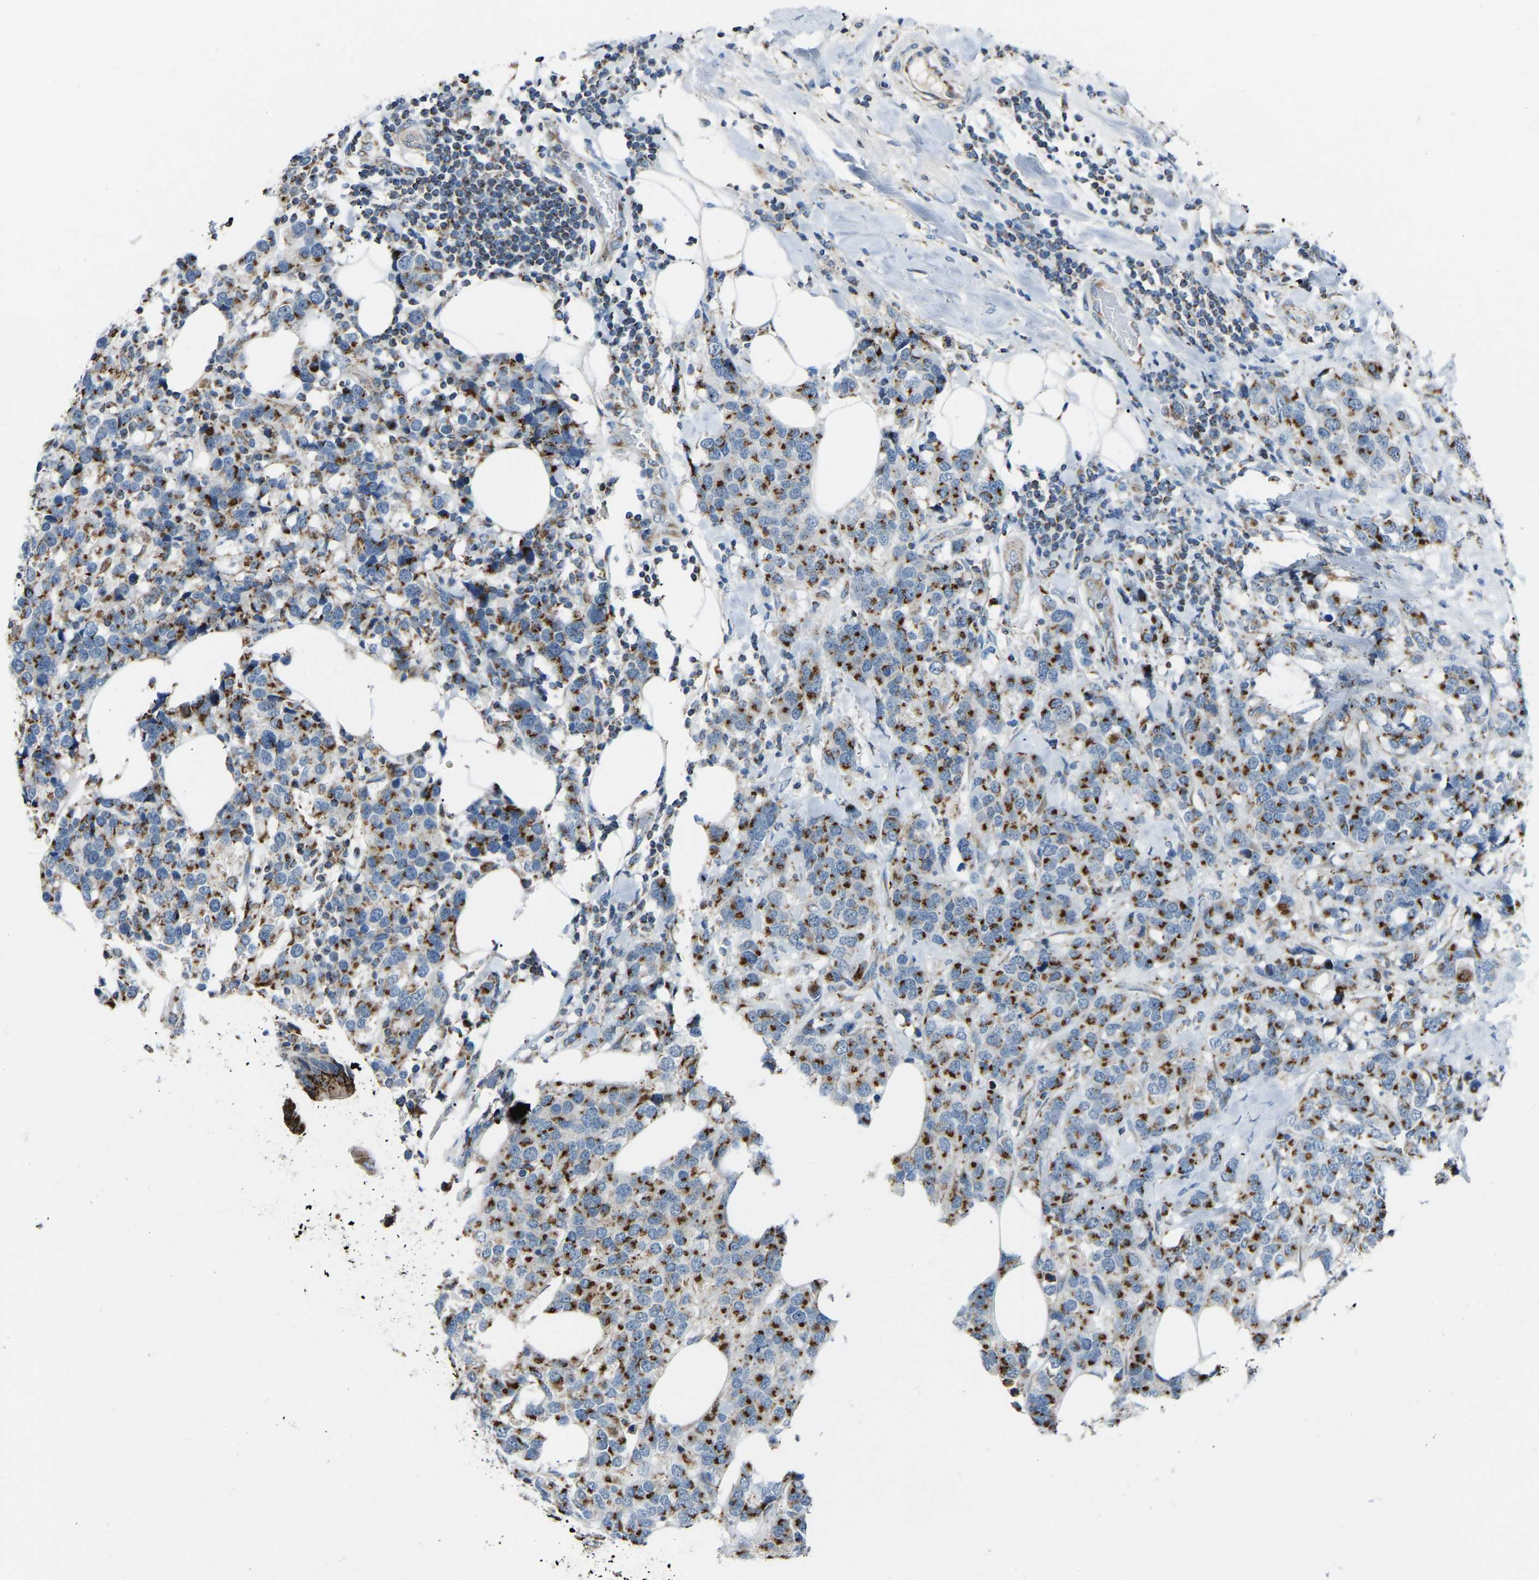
{"staining": {"intensity": "strong", "quantity": ">75%", "location": "cytoplasmic/membranous"}, "tissue": "breast cancer", "cell_type": "Tumor cells", "image_type": "cancer", "snomed": [{"axis": "morphology", "description": "Lobular carcinoma"}, {"axis": "topography", "description": "Breast"}], "caption": "Immunohistochemistry (IHC) staining of breast cancer (lobular carcinoma), which displays high levels of strong cytoplasmic/membranous staining in approximately >75% of tumor cells indicating strong cytoplasmic/membranous protein expression. The staining was performed using DAB (brown) for protein detection and nuclei were counterstained in hematoxylin (blue).", "gene": "CANT1", "patient": {"sex": "female", "age": 59}}